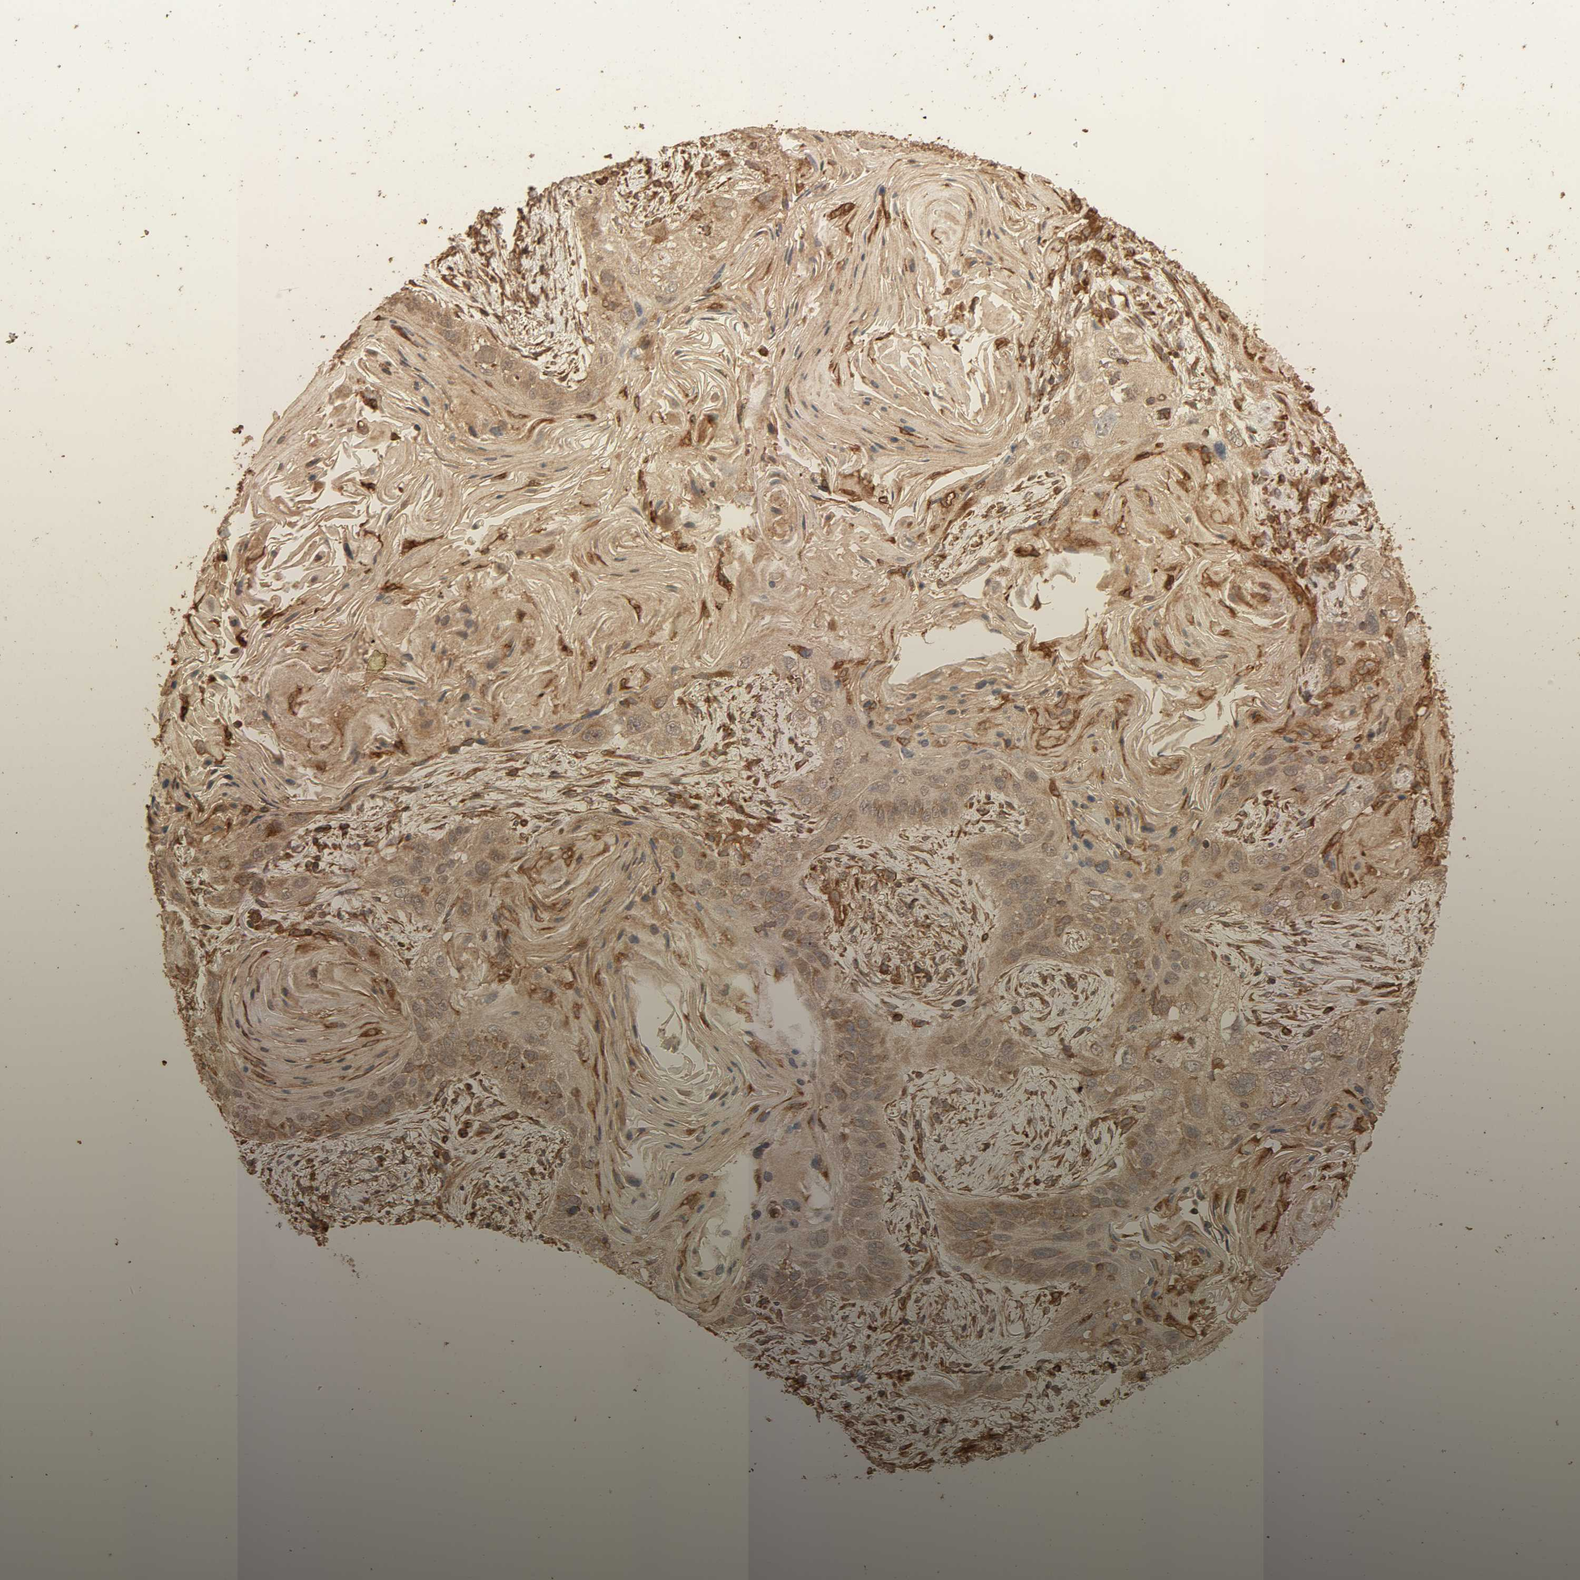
{"staining": {"intensity": "moderate", "quantity": "25%-75%", "location": "cytoplasmic/membranous"}, "tissue": "lung cancer", "cell_type": "Tumor cells", "image_type": "cancer", "snomed": [{"axis": "morphology", "description": "Squamous cell carcinoma, NOS"}, {"axis": "topography", "description": "Lung"}], "caption": "This is a micrograph of immunohistochemistry (IHC) staining of squamous cell carcinoma (lung), which shows moderate expression in the cytoplasmic/membranous of tumor cells.", "gene": "RPS6KA6", "patient": {"sex": "female", "age": 67}}